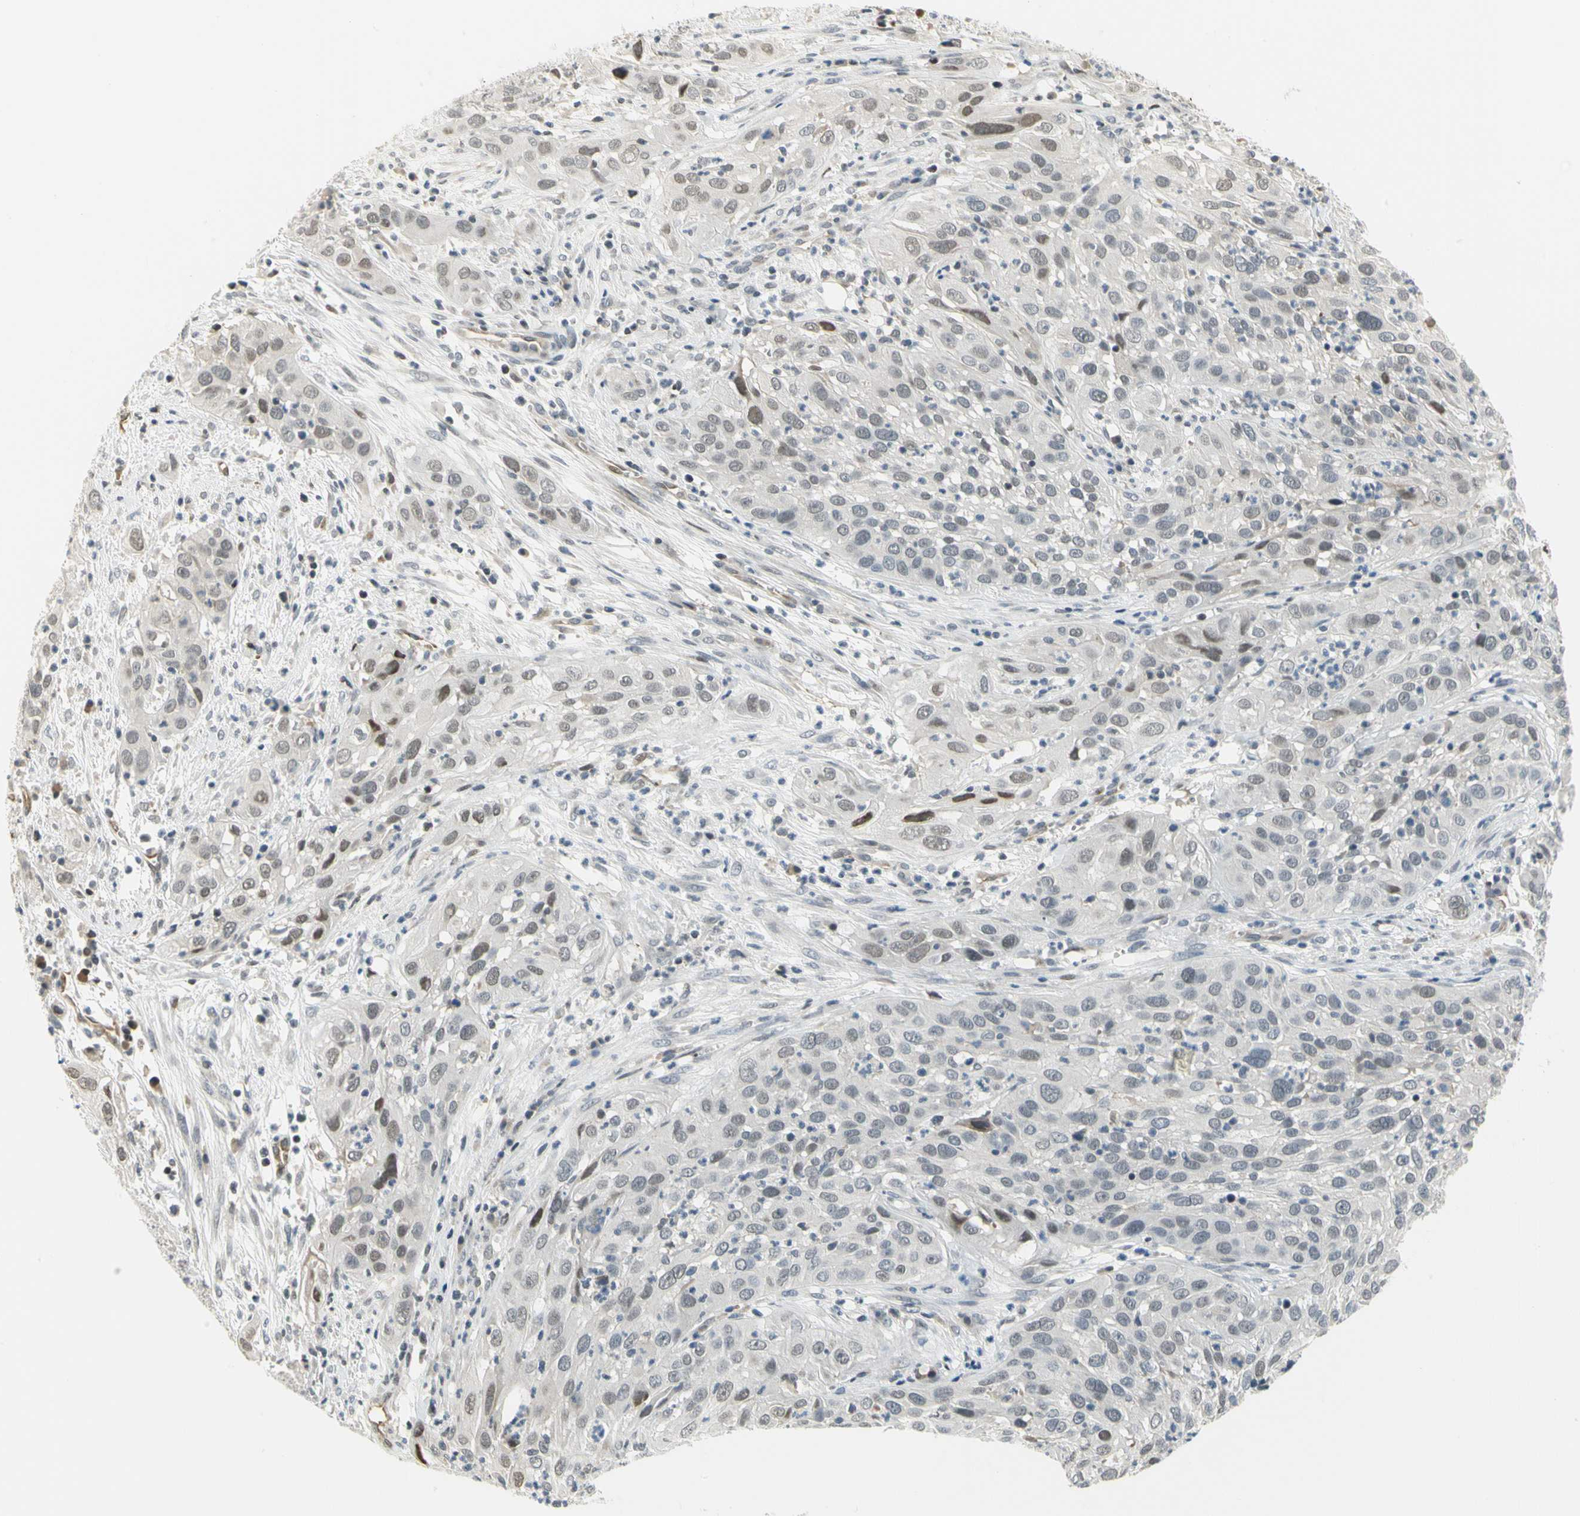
{"staining": {"intensity": "weak", "quantity": "25%-75%", "location": "nuclear"}, "tissue": "cervical cancer", "cell_type": "Tumor cells", "image_type": "cancer", "snomed": [{"axis": "morphology", "description": "Squamous cell carcinoma, NOS"}, {"axis": "topography", "description": "Cervix"}], "caption": "Human cervical squamous cell carcinoma stained with a protein marker exhibits weak staining in tumor cells.", "gene": "IMPG2", "patient": {"sex": "female", "age": 32}}